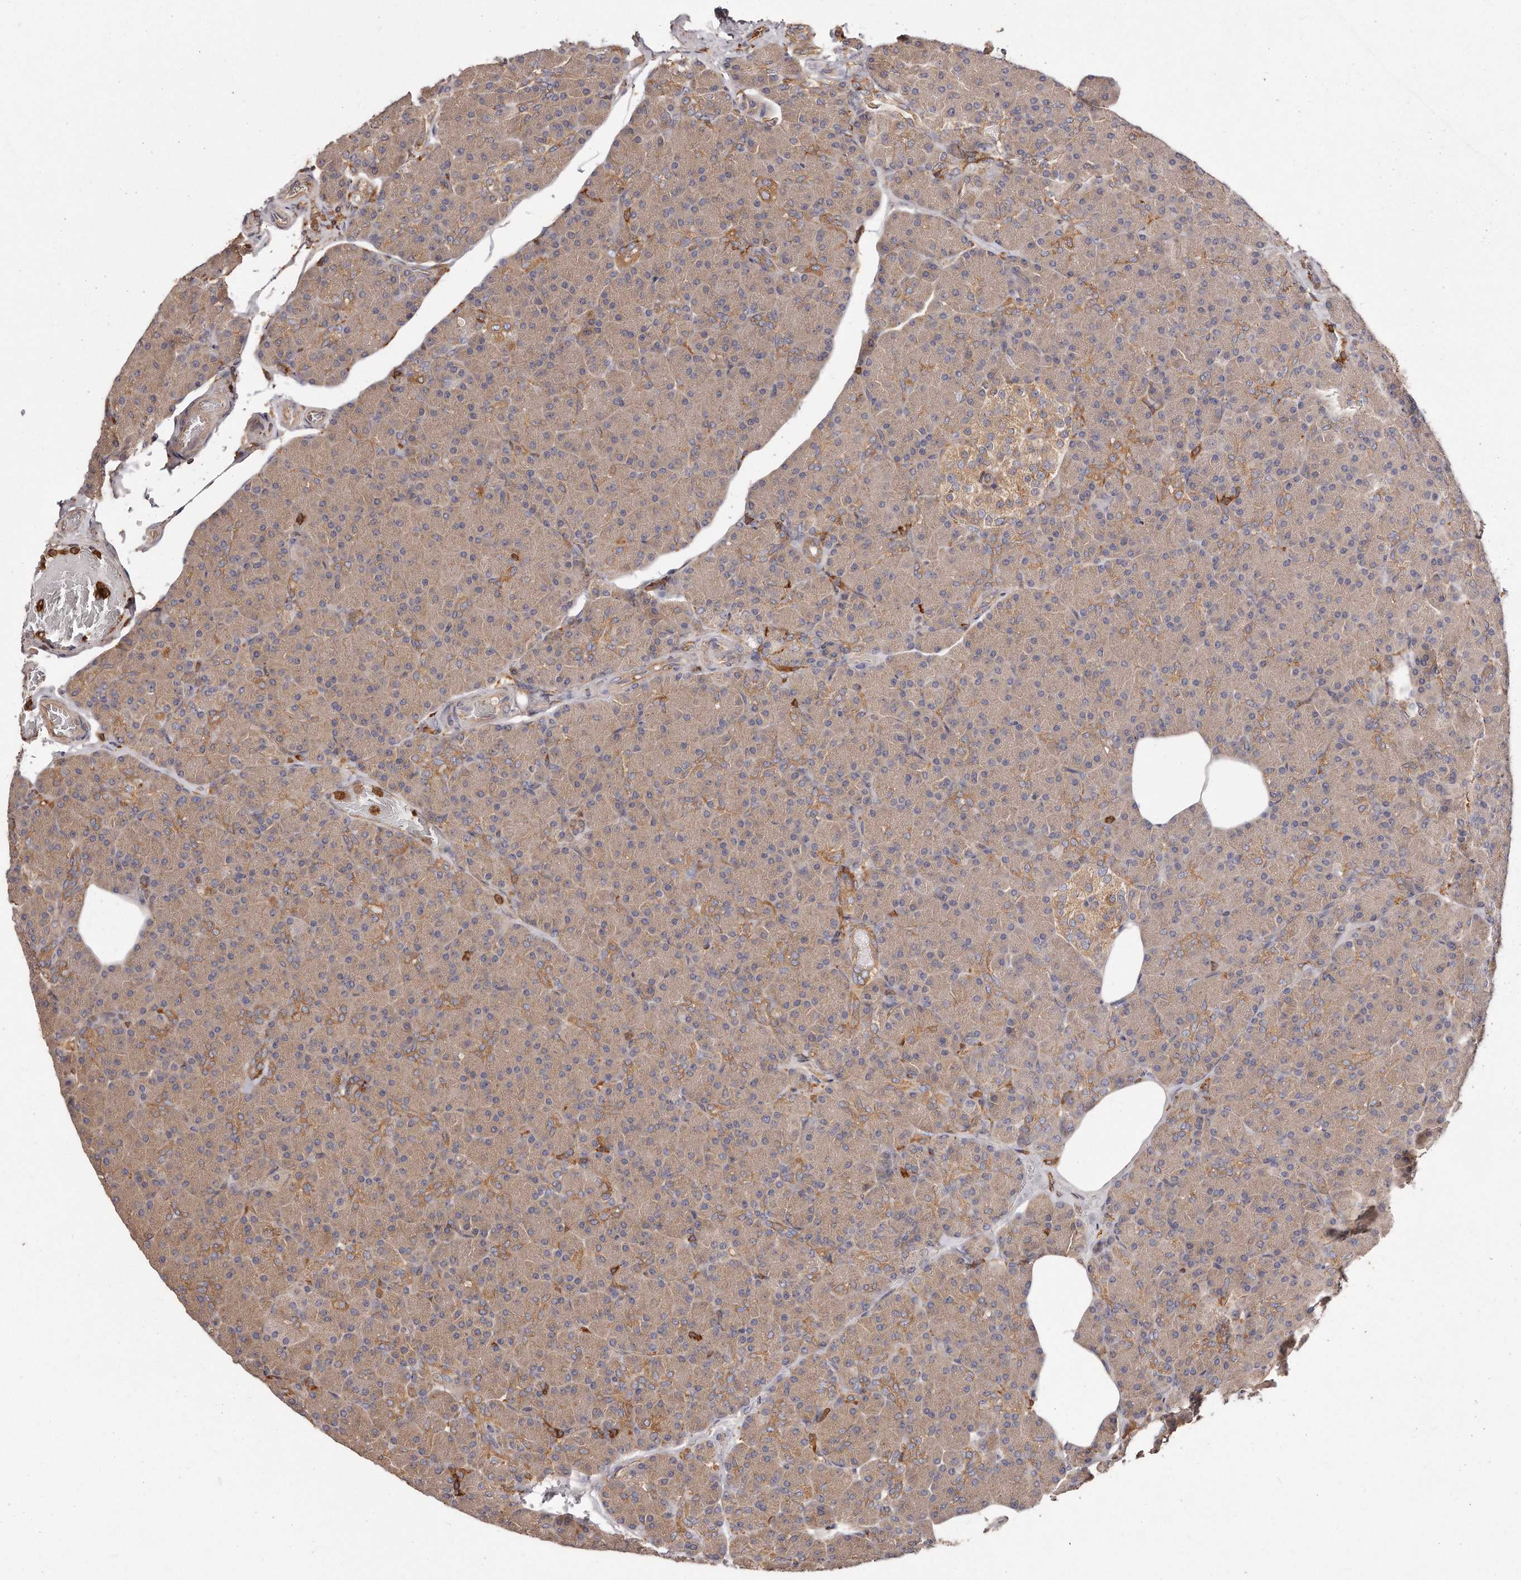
{"staining": {"intensity": "moderate", "quantity": "25%-75%", "location": "cytoplasmic/membranous"}, "tissue": "pancreas", "cell_type": "Exocrine glandular cells", "image_type": "normal", "snomed": [{"axis": "morphology", "description": "Normal tissue, NOS"}, {"axis": "topography", "description": "Pancreas"}], "caption": "IHC staining of benign pancreas, which shows medium levels of moderate cytoplasmic/membranous expression in about 25%-75% of exocrine glandular cells indicating moderate cytoplasmic/membranous protein staining. The staining was performed using DAB (brown) for protein detection and nuclei were counterstained in hematoxylin (blue).", "gene": "CAP1", "patient": {"sex": "female", "age": 43}}